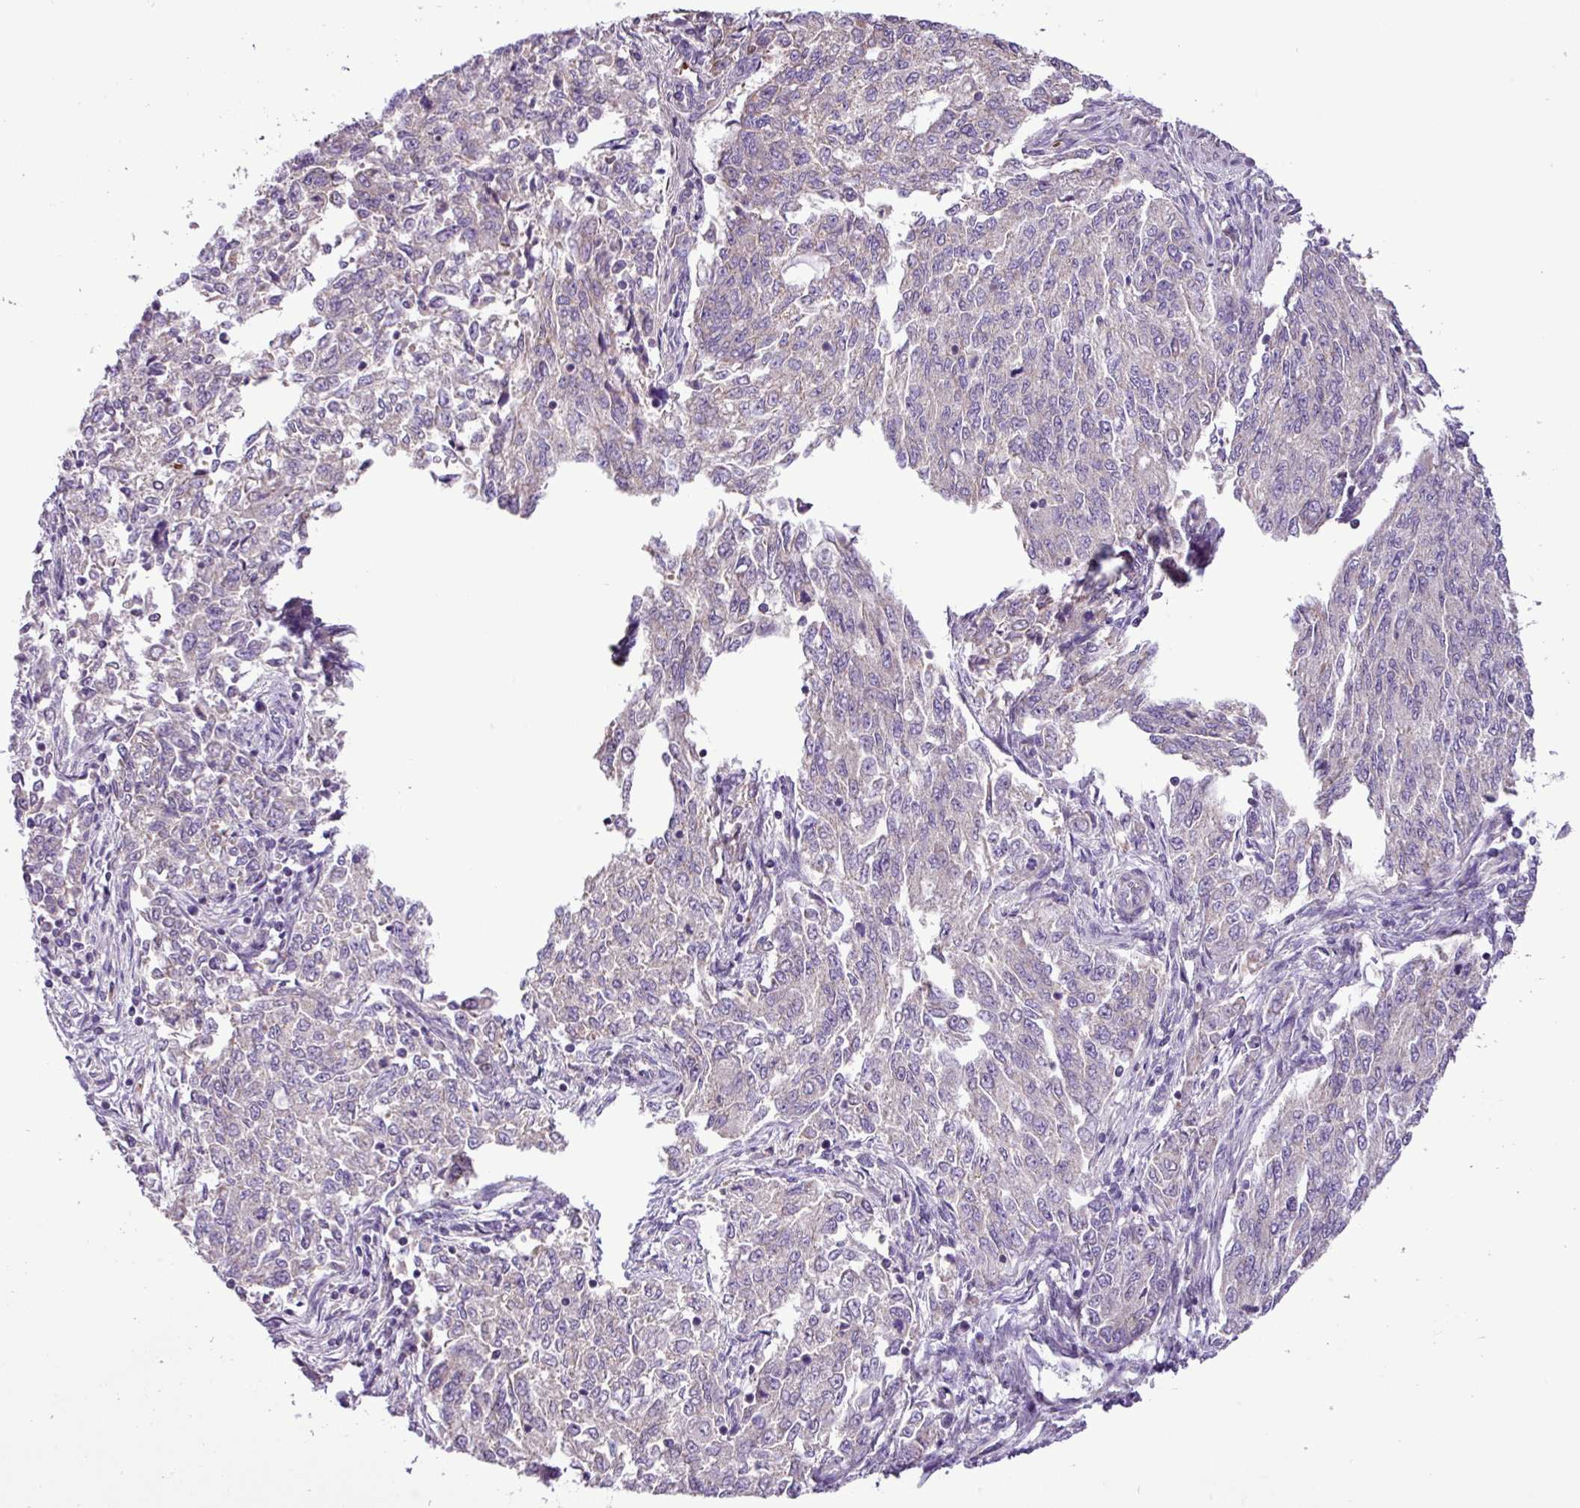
{"staining": {"intensity": "negative", "quantity": "none", "location": "none"}, "tissue": "endometrial cancer", "cell_type": "Tumor cells", "image_type": "cancer", "snomed": [{"axis": "morphology", "description": "Adenocarcinoma, NOS"}, {"axis": "topography", "description": "Endometrium"}], "caption": "The image displays no significant positivity in tumor cells of endometrial adenocarcinoma.", "gene": "FAM183A", "patient": {"sex": "female", "age": 50}}